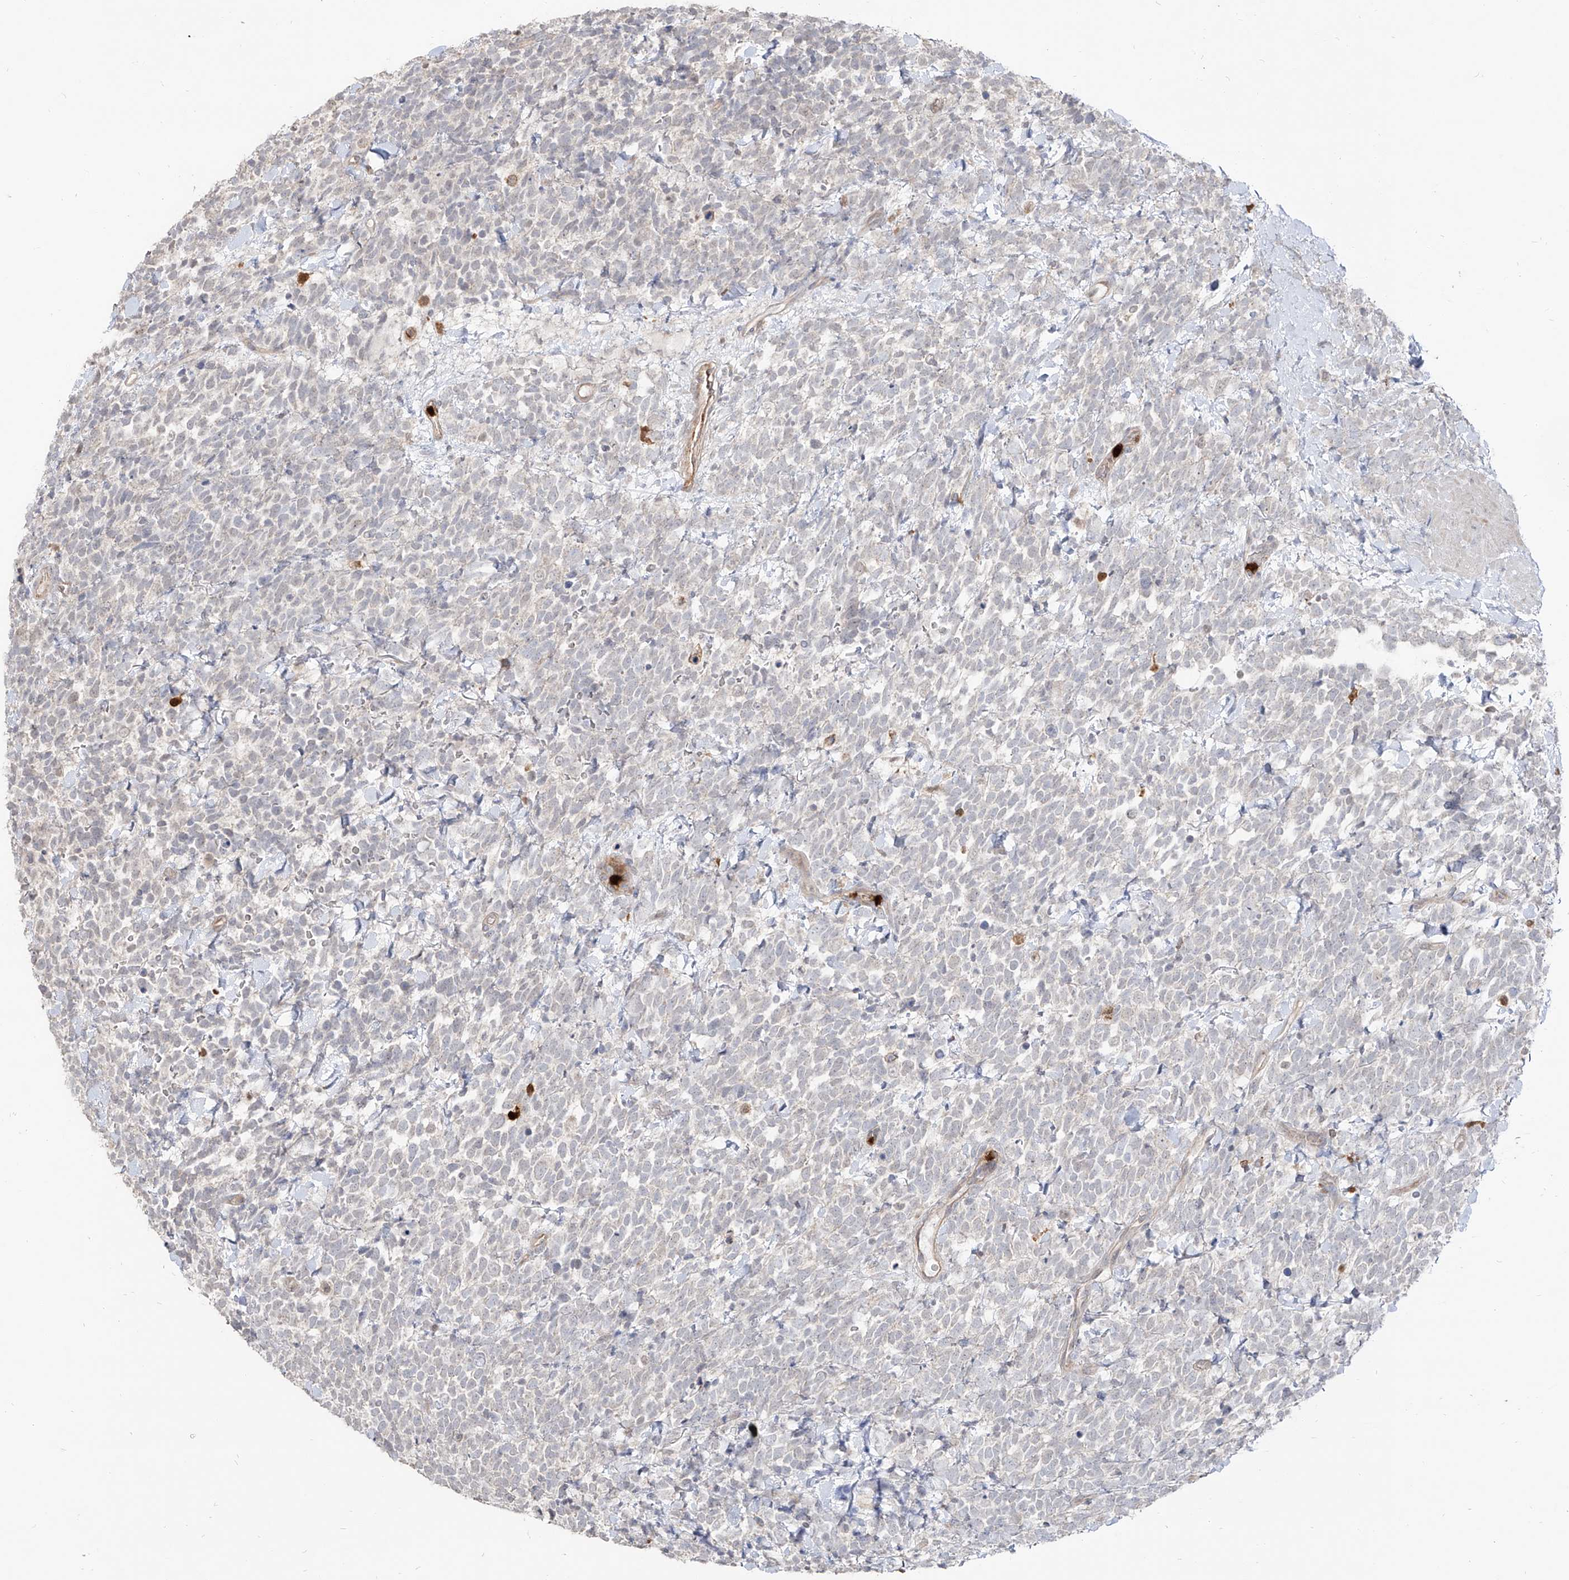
{"staining": {"intensity": "negative", "quantity": "none", "location": "none"}, "tissue": "urothelial cancer", "cell_type": "Tumor cells", "image_type": "cancer", "snomed": [{"axis": "morphology", "description": "Urothelial carcinoma, High grade"}, {"axis": "topography", "description": "Urinary bladder"}], "caption": "Immunohistochemical staining of human urothelial cancer demonstrates no significant expression in tumor cells.", "gene": "ZNF227", "patient": {"sex": "female", "age": 82}}